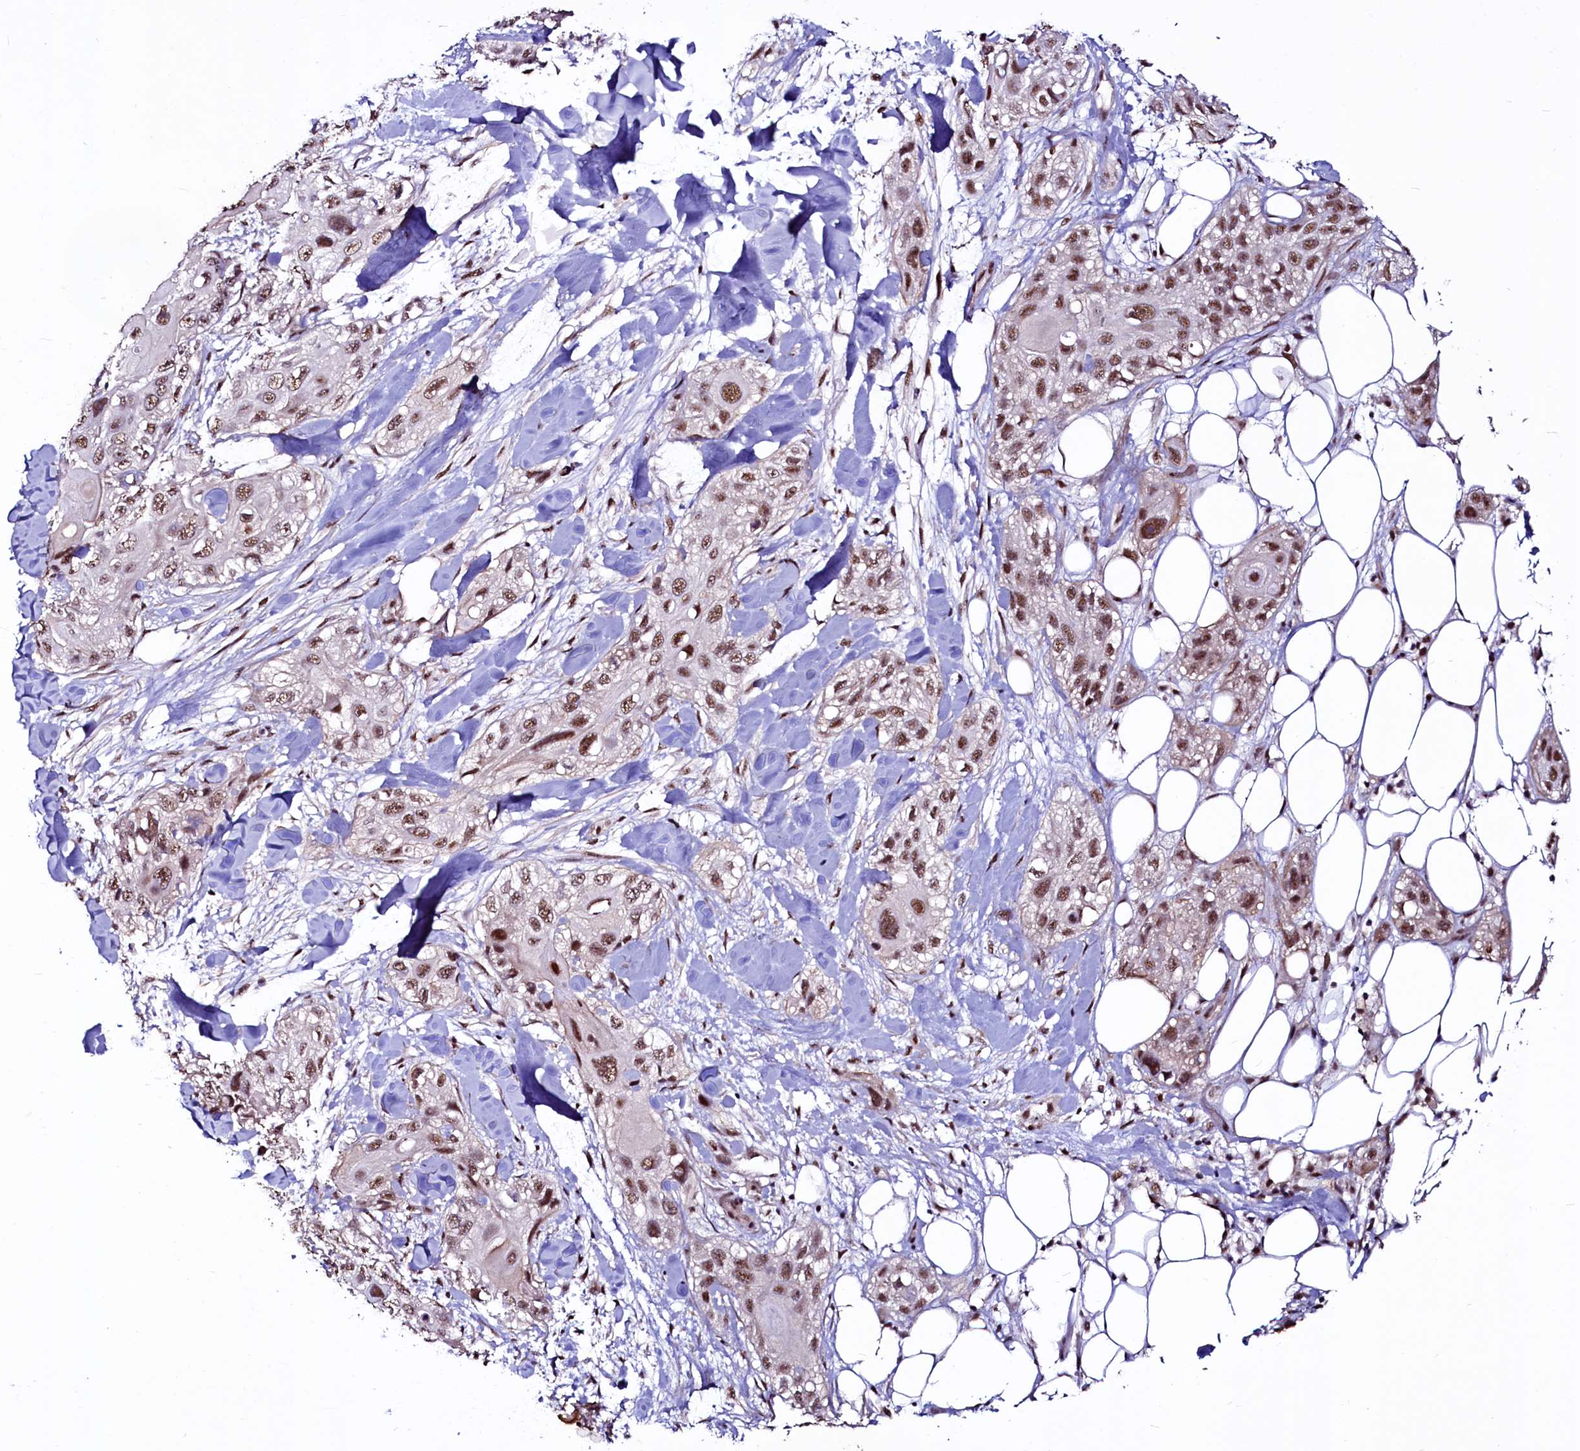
{"staining": {"intensity": "moderate", "quantity": ">75%", "location": "nuclear"}, "tissue": "skin cancer", "cell_type": "Tumor cells", "image_type": "cancer", "snomed": [{"axis": "morphology", "description": "Normal tissue, NOS"}, {"axis": "morphology", "description": "Squamous cell carcinoma, NOS"}, {"axis": "topography", "description": "Skin"}], "caption": "Protein expression analysis of skin squamous cell carcinoma shows moderate nuclear positivity in approximately >75% of tumor cells.", "gene": "SFSWAP", "patient": {"sex": "male", "age": 72}}